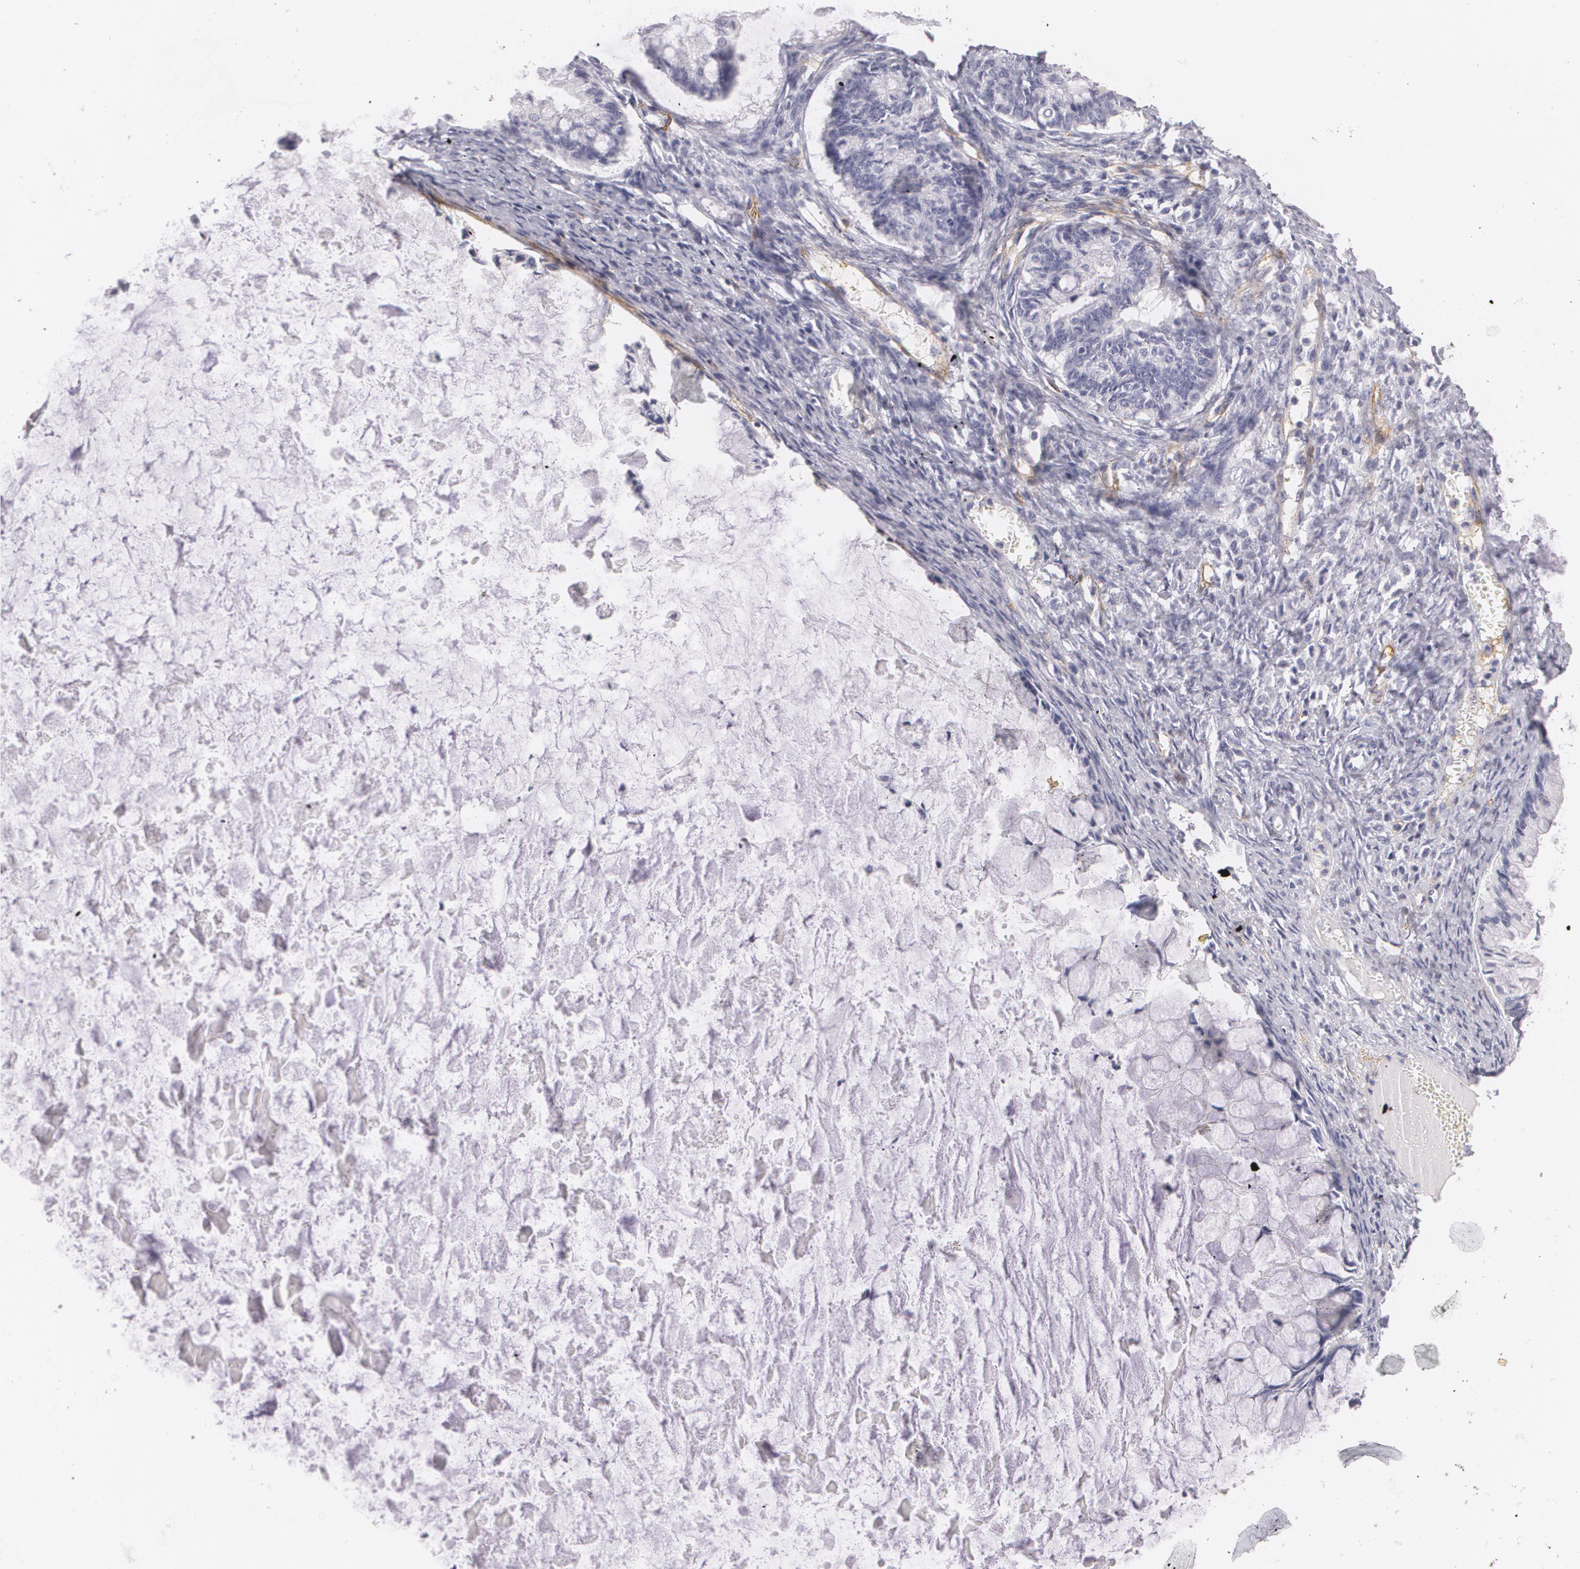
{"staining": {"intensity": "negative", "quantity": "none", "location": "none"}, "tissue": "ovarian cancer", "cell_type": "Tumor cells", "image_type": "cancer", "snomed": [{"axis": "morphology", "description": "Cystadenocarcinoma, mucinous, NOS"}, {"axis": "topography", "description": "Ovary"}], "caption": "Human ovarian mucinous cystadenocarcinoma stained for a protein using IHC demonstrates no positivity in tumor cells.", "gene": "NGFR", "patient": {"sex": "female", "age": 57}}